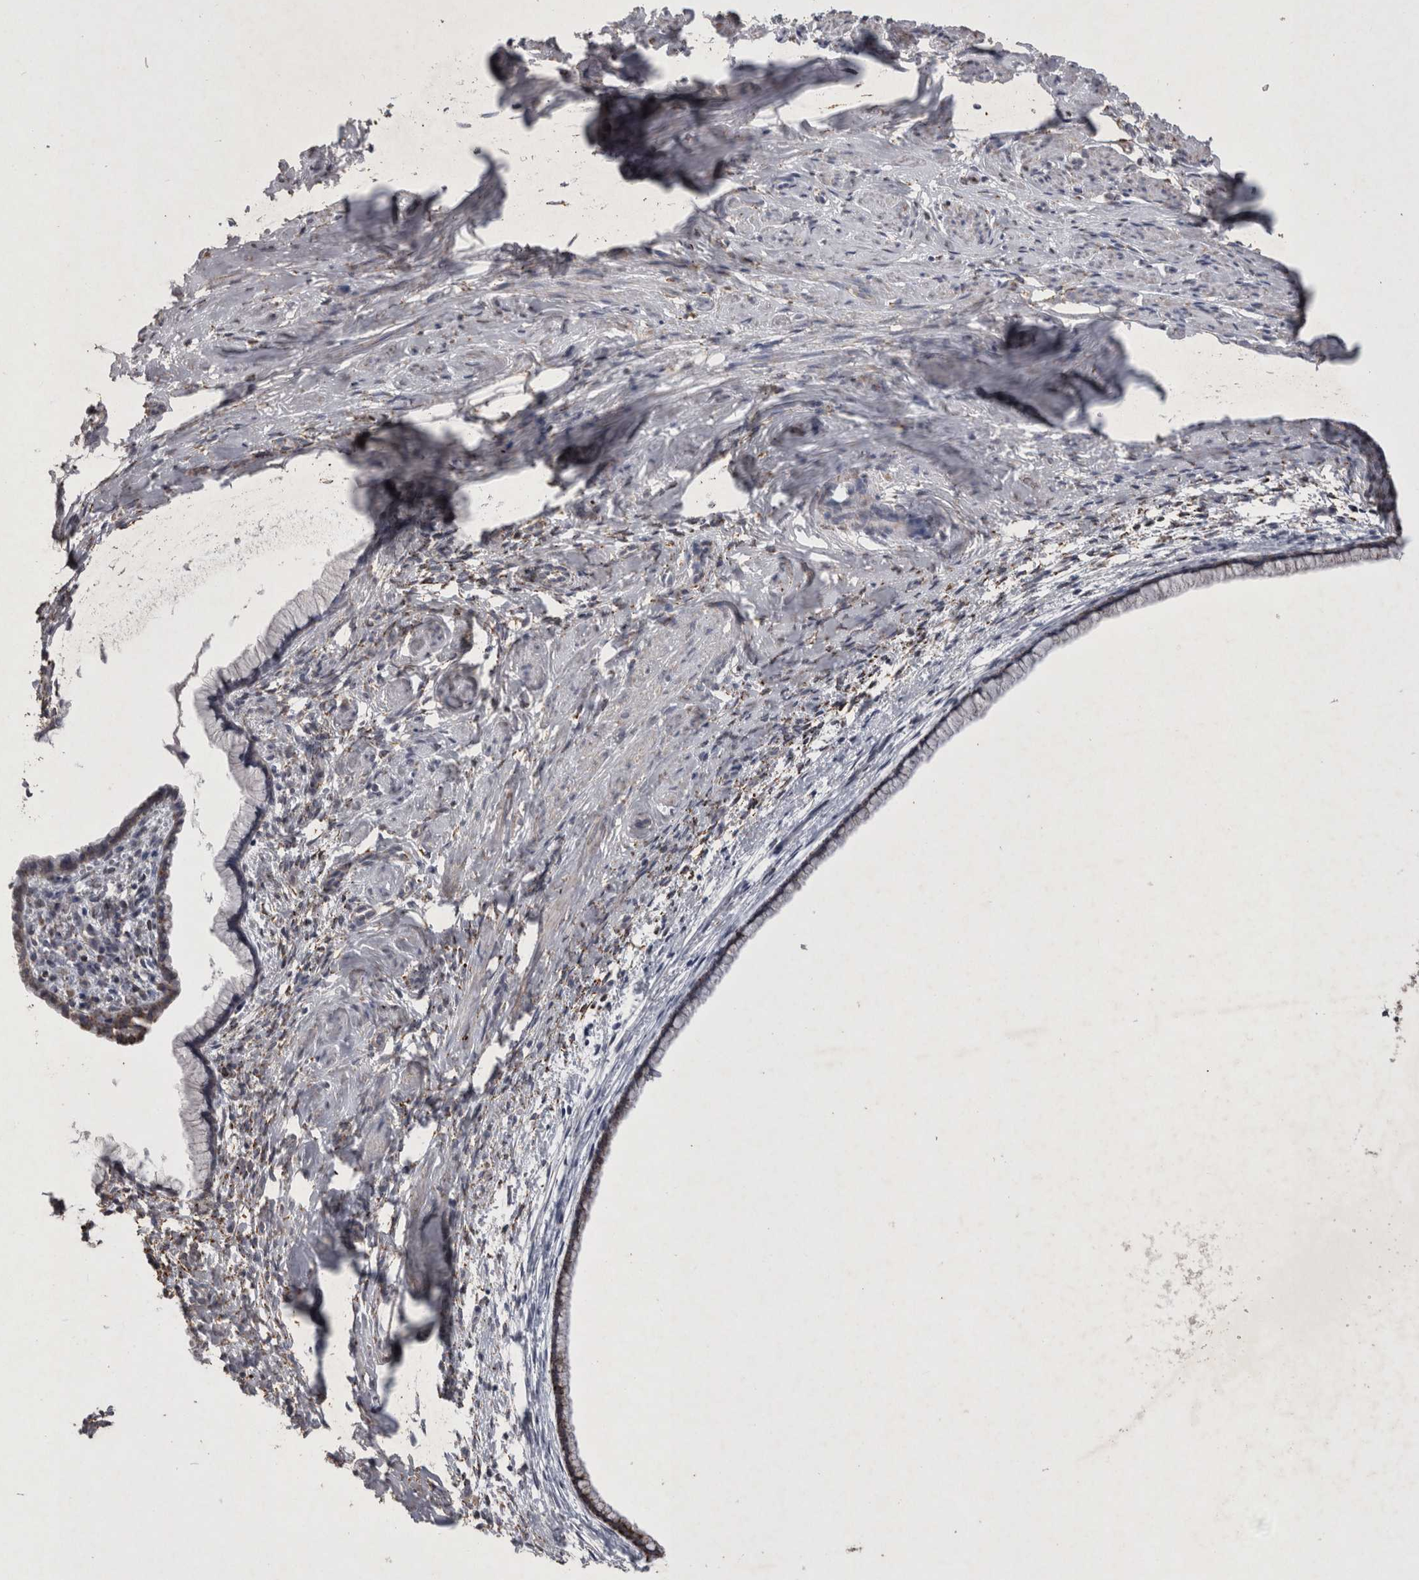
{"staining": {"intensity": "strong", "quantity": ">75%", "location": "cytoplasmic/membranous"}, "tissue": "cervix", "cell_type": "Glandular cells", "image_type": "normal", "snomed": [{"axis": "morphology", "description": "Normal tissue, NOS"}, {"axis": "topography", "description": "Cervix"}], "caption": "Brown immunohistochemical staining in normal cervix reveals strong cytoplasmic/membranous positivity in approximately >75% of glandular cells.", "gene": "DKK3", "patient": {"sex": "female", "age": 75}}